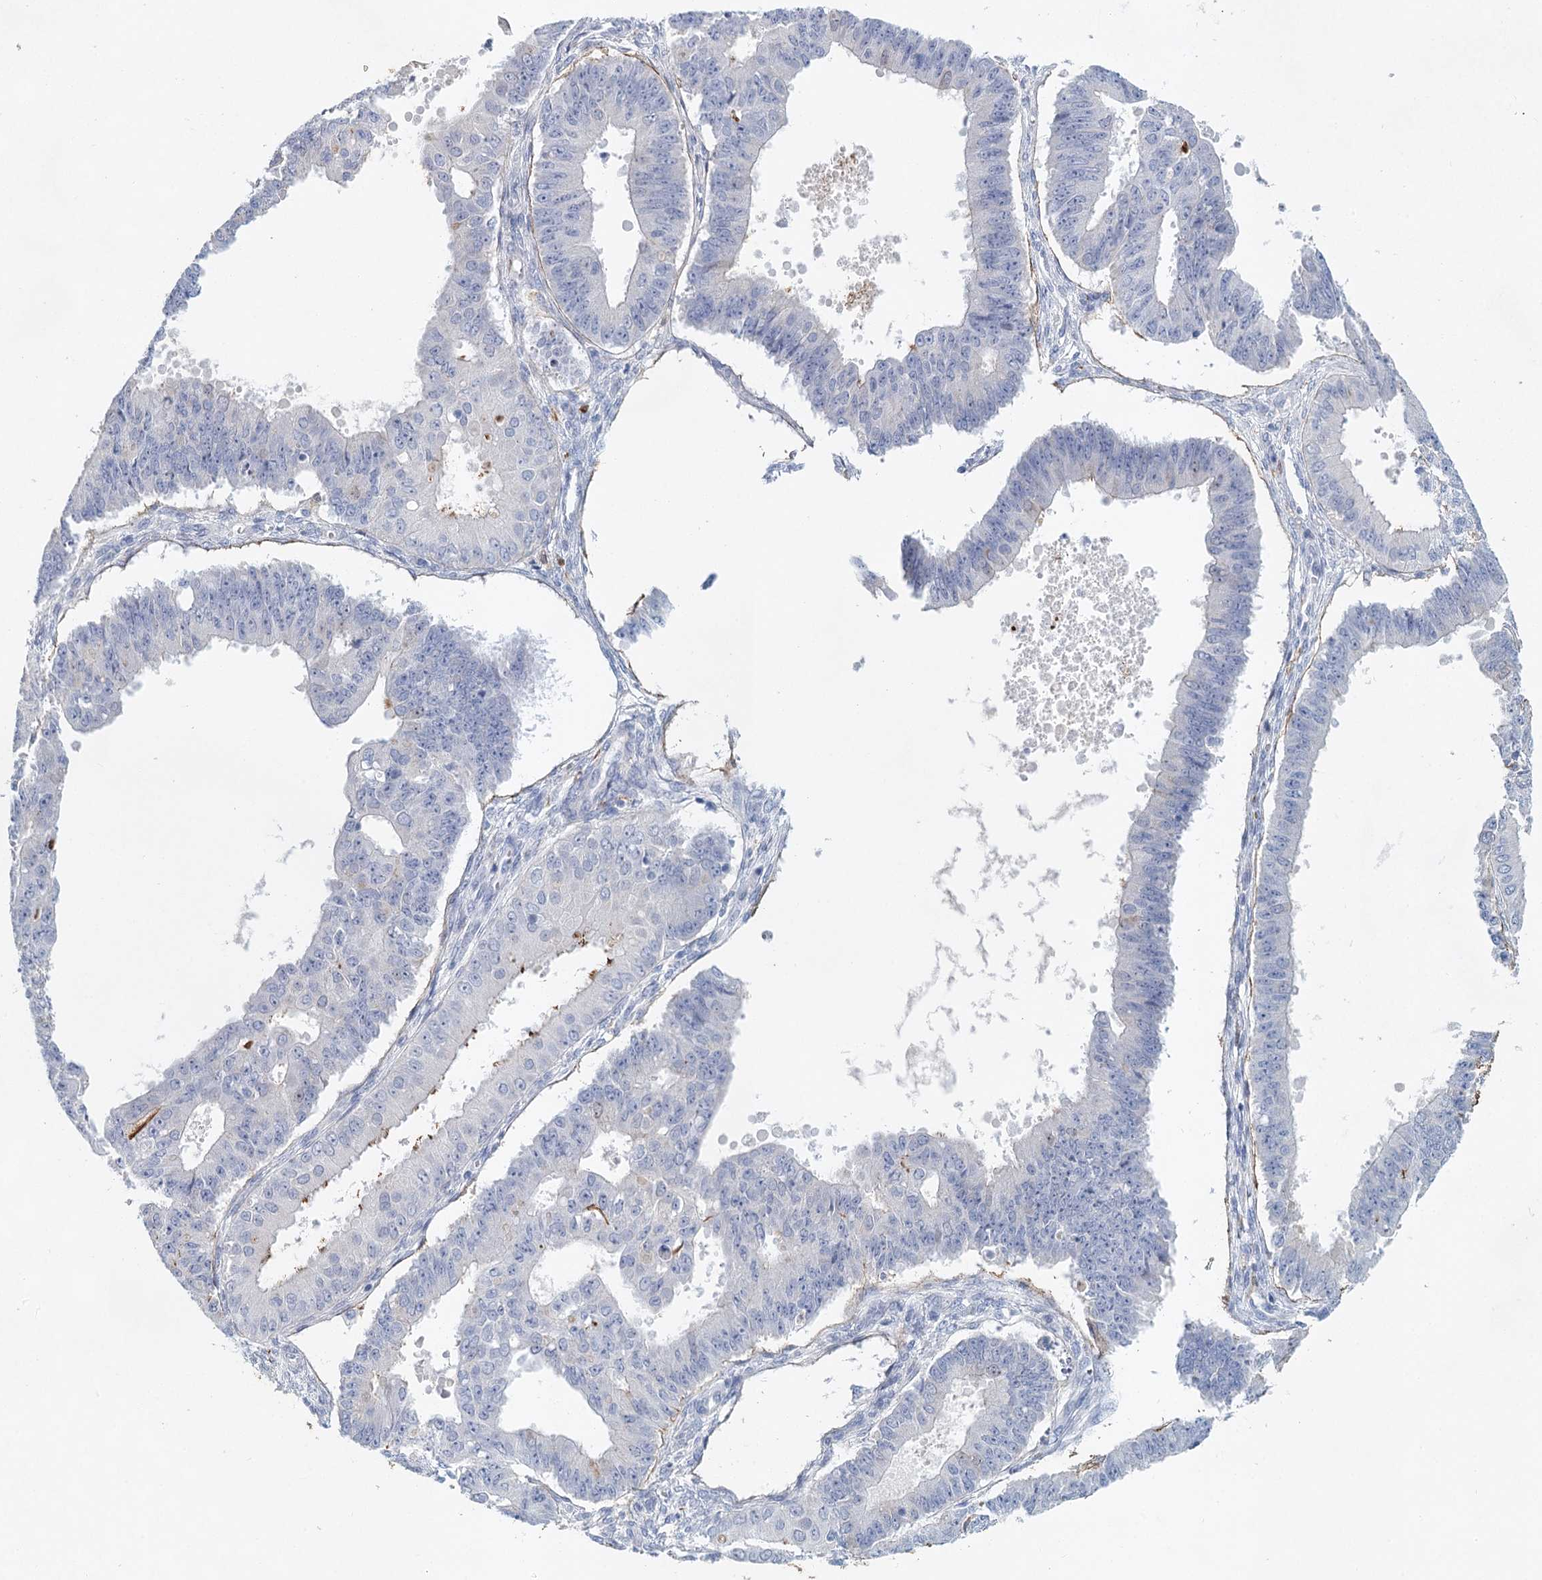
{"staining": {"intensity": "negative", "quantity": "none", "location": "none"}, "tissue": "ovarian cancer", "cell_type": "Tumor cells", "image_type": "cancer", "snomed": [{"axis": "morphology", "description": "Carcinoma, endometroid"}, {"axis": "topography", "description": "Appendix"}, {"axis": "topography", "description": "Ovary"}], "caption": "Immunohistochemical staining of ovarian cancer displays no significant positivity in tumor cells.", "gene": "SLC19A3", "patient": {"sex": "female", "age": 42}}